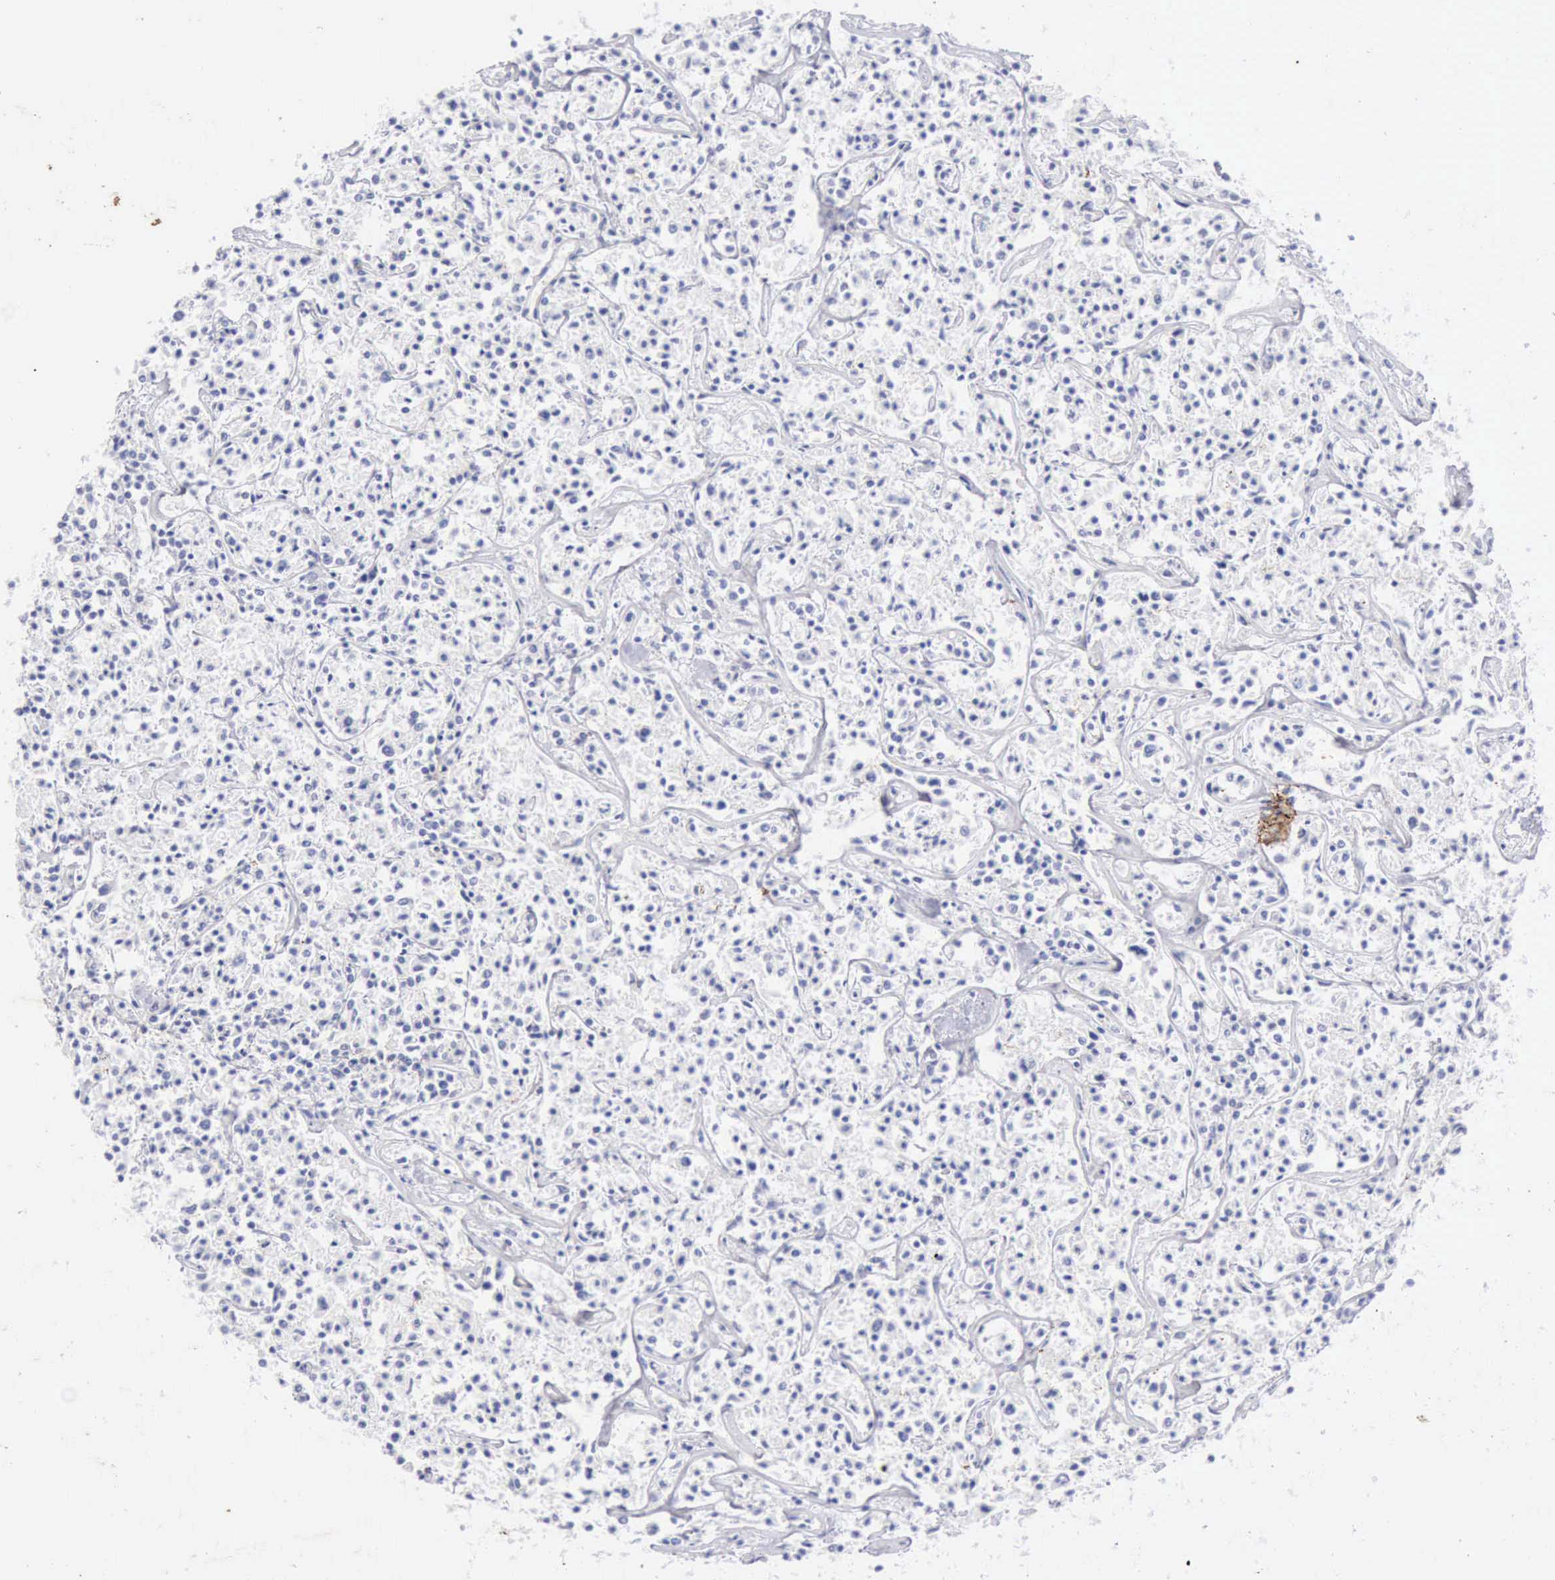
{"staining": {"intensity": "negative", "quantity": "none", "location": "none"}, "tissue": "lymphoma", "cell_type": "Tumor cells", "image_type": "cancer", "snomed": [{"axis": "morphology", "description": "Malignant lymphoma, non-Hodgkin's type, Low grade"}, {"axis": "topography", "description": "Small intestine"}], "caption": "The histopathology image displays no significant staining in tumor cells of malignant lymphoma, non-Hodgkin's type (low-grade).", "gene": "KRT10", "patient": {"sex": "female", "age": 59}}